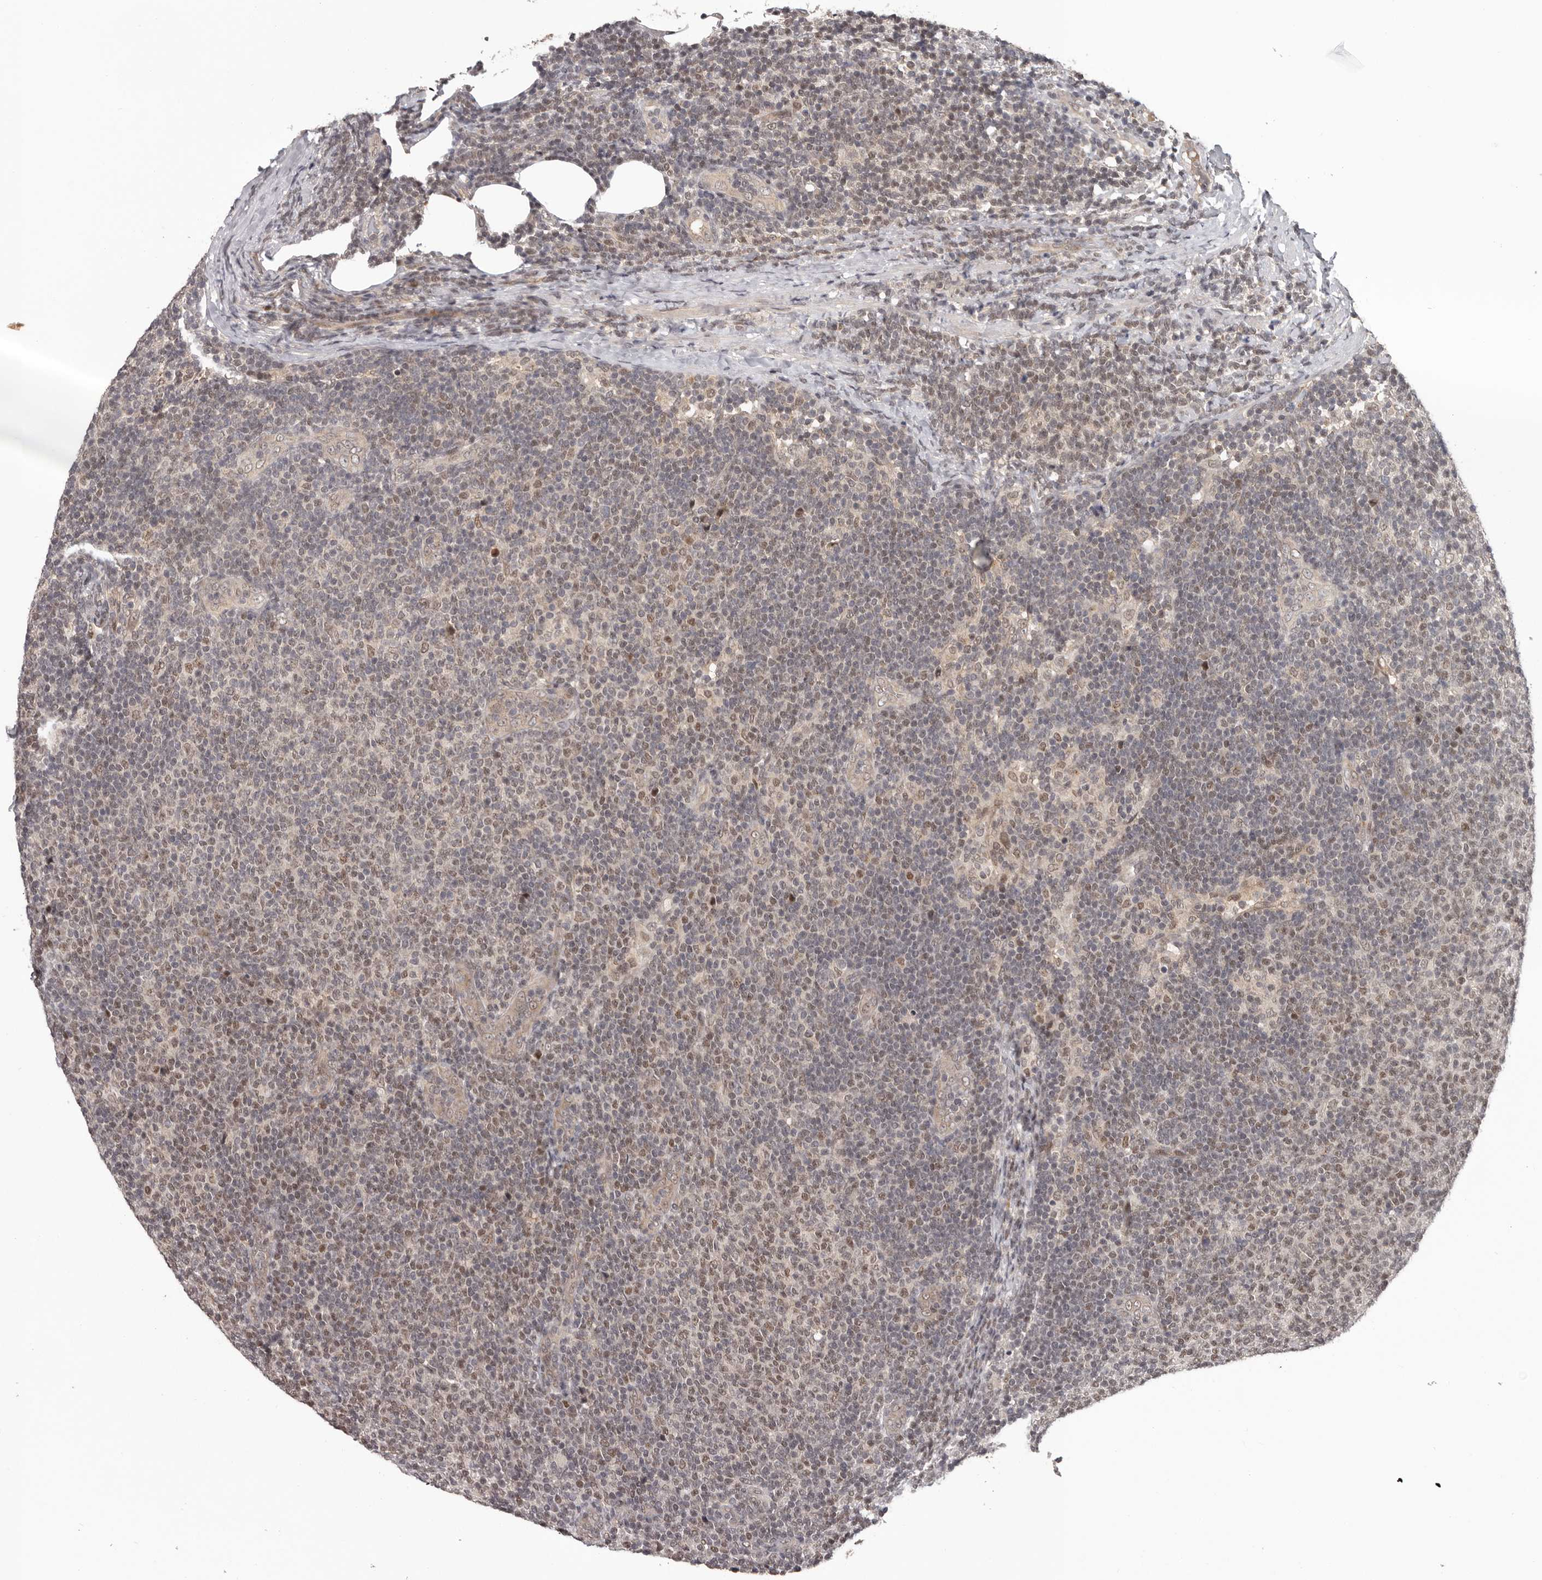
{"staining": {"intensity": "weak", "quantity": "25%-75%", "location": "nuclear"}, "tissue": "lymphoma", "cell_type": "Tumor cells", "image_type": "cancer", "snomed": [{"axis": "morphology", "description": "Malignant lymphoma, non-Hodgkin's type, Low grade"}, {"axis": "topography", "description": "Lymph node"}], "caption": "Tumor cells demonstrate weak nuclear staining in about 25%-75% of cells in lymphoma.", "gene": "TBX5", "patient": {"sex": "male", "age": 66}}